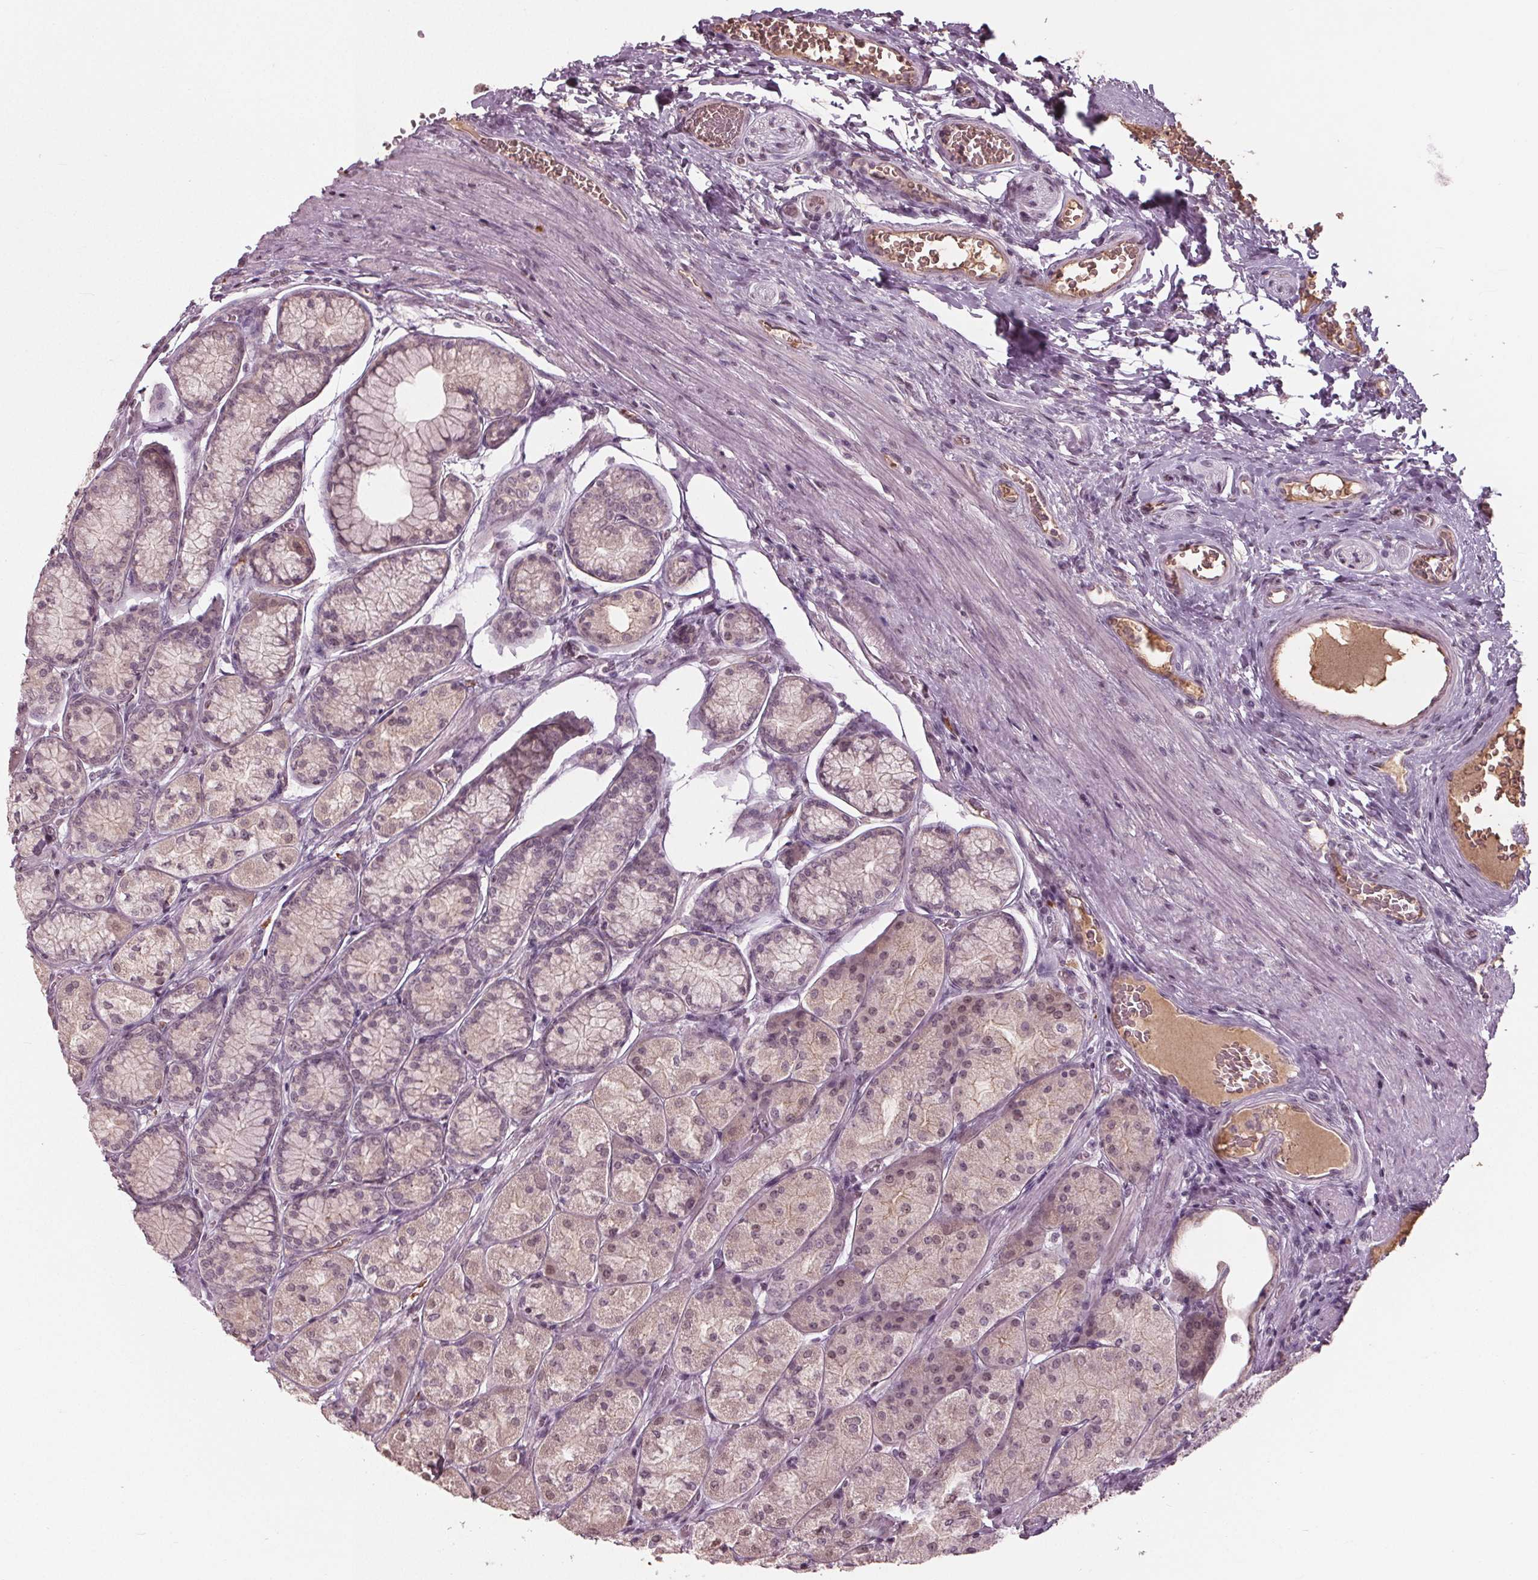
{"staining": {"intensity": "negative", "quantity": "none", "location": "none"}, "tissue": "stomach", "cell_type": "Glandular cells", "image_type": "normal", "snomed": [{"axis": "morphology", "description": "Normal tissue, NOS"}, {"axis": "morphology", "description": "Adenocarcinoma, NOS"}, {"axis": "morphology", "description": "Adenocarcinoma, High grade"}, {"axis": "topography", "description": "Stomach, upper"}, {"axis": "topography", "description": "Stomach"}], "caption": "DAB (3,3'-diaminobenzidine) immunohistochemical staining of normal human stomach displays no significant positivity in glandular cells. The staining was performed using DAB (3,3'-diaminobenzidine) to visualize the protein expression in brown, while the nuclei were stained in blue with hematoxylin (Magnification: 20x).", "gene": "CXCL16", "patient": {"sex": "female", "age": 65}}